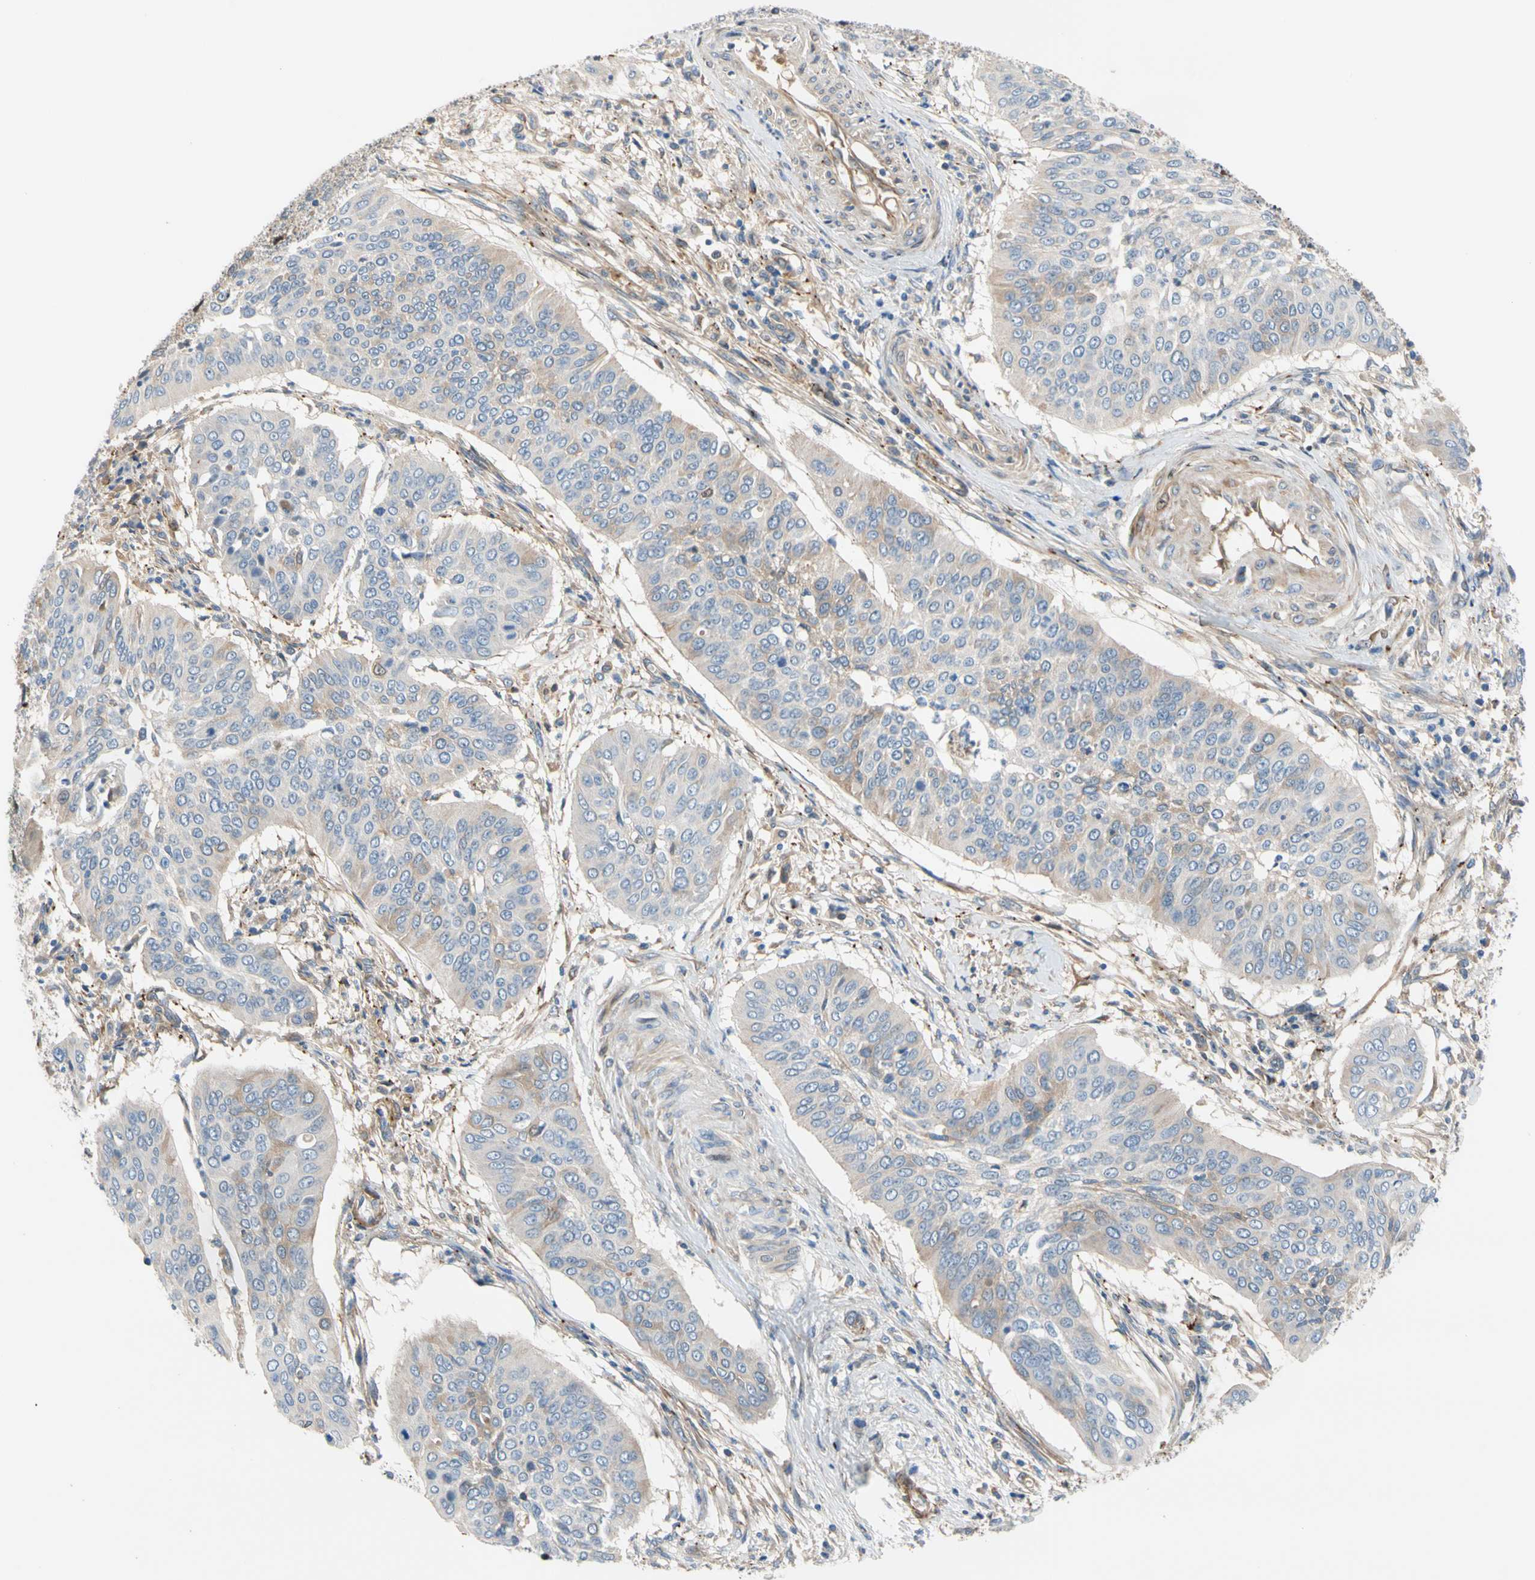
{"staining": {"intensity": "weak", "quantity": "<25%", "location": "cytoplasmic/membranous"}, "tissue": "cervical cancer", "cell_type": "Tumor cells", "image_type": "cancer", "snomed": [{"axis": "morphology", "description": "Normal tissue, NOS"}, {"axis": "morphology", "description": "Squamous cell carcinoma, NOS"}, {"axis": "topography", "description": "Cervix"}], "caption": "Immunohistochemistry (IHC) of human cervical squamous cell carcinoma displays no expression in tumor cells.", "gene": "ENTREP3", "patient": {"sex": "female", "age": 39}}